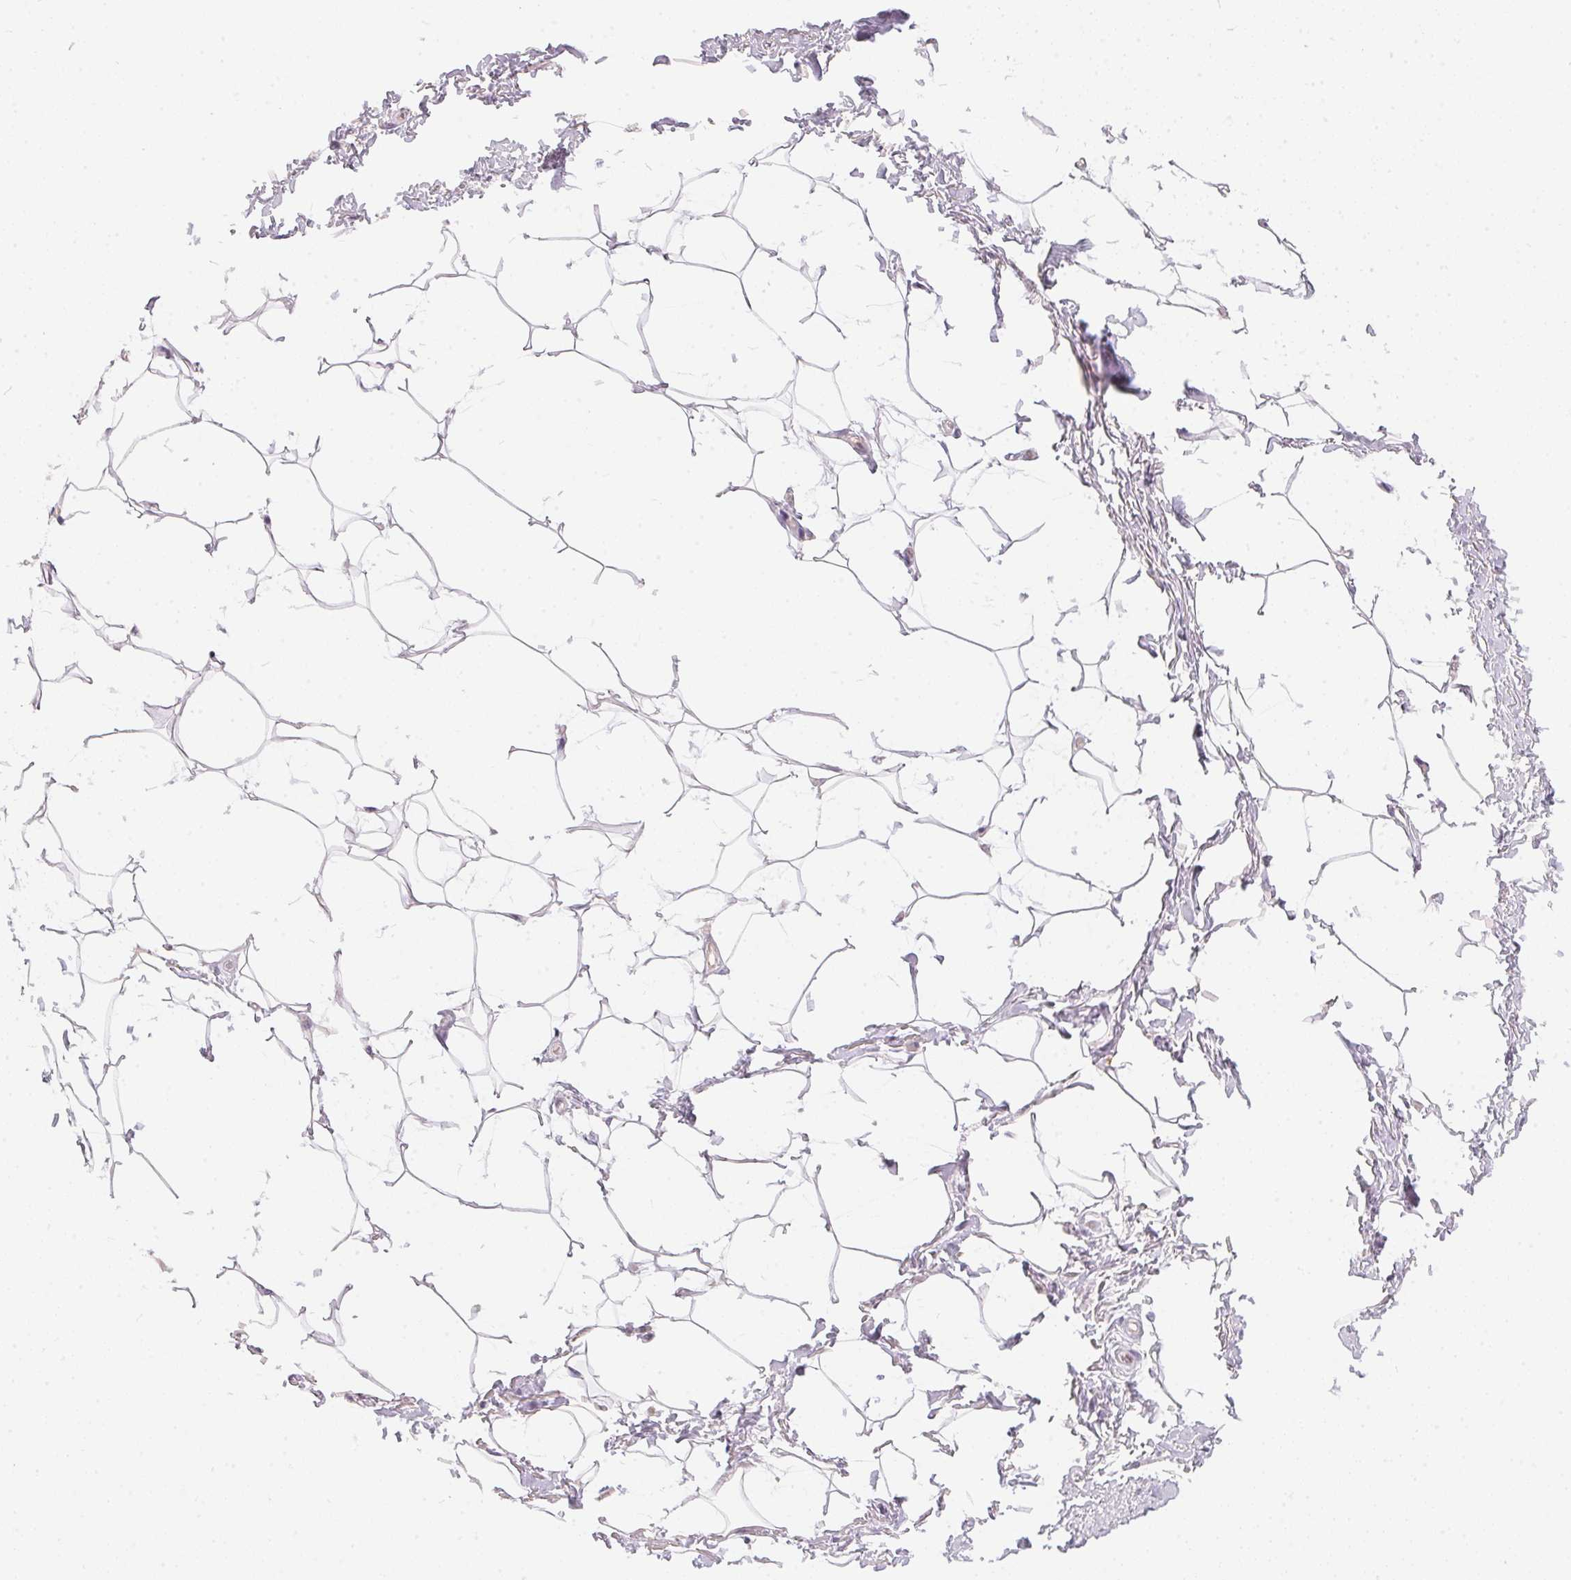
{"staining": {"intensity": "negative", "quantity": "none", "location": "none"}, "tissue": "adipose tissue", "cell_type": "Adipocytes", "image_type": "normal", "snomed": [{"axis": "morphology", "description": "Normal tissue, NOS"}, {"axis": "topography", "description": "Peripheral nerve tissue"}], "caption": "A histopathology image of adipose tissue stained for a protein demonstrates no brown staining in adipocytes.", "gene": "BLMH", "patient": {"sex": "male", "age": 51}}